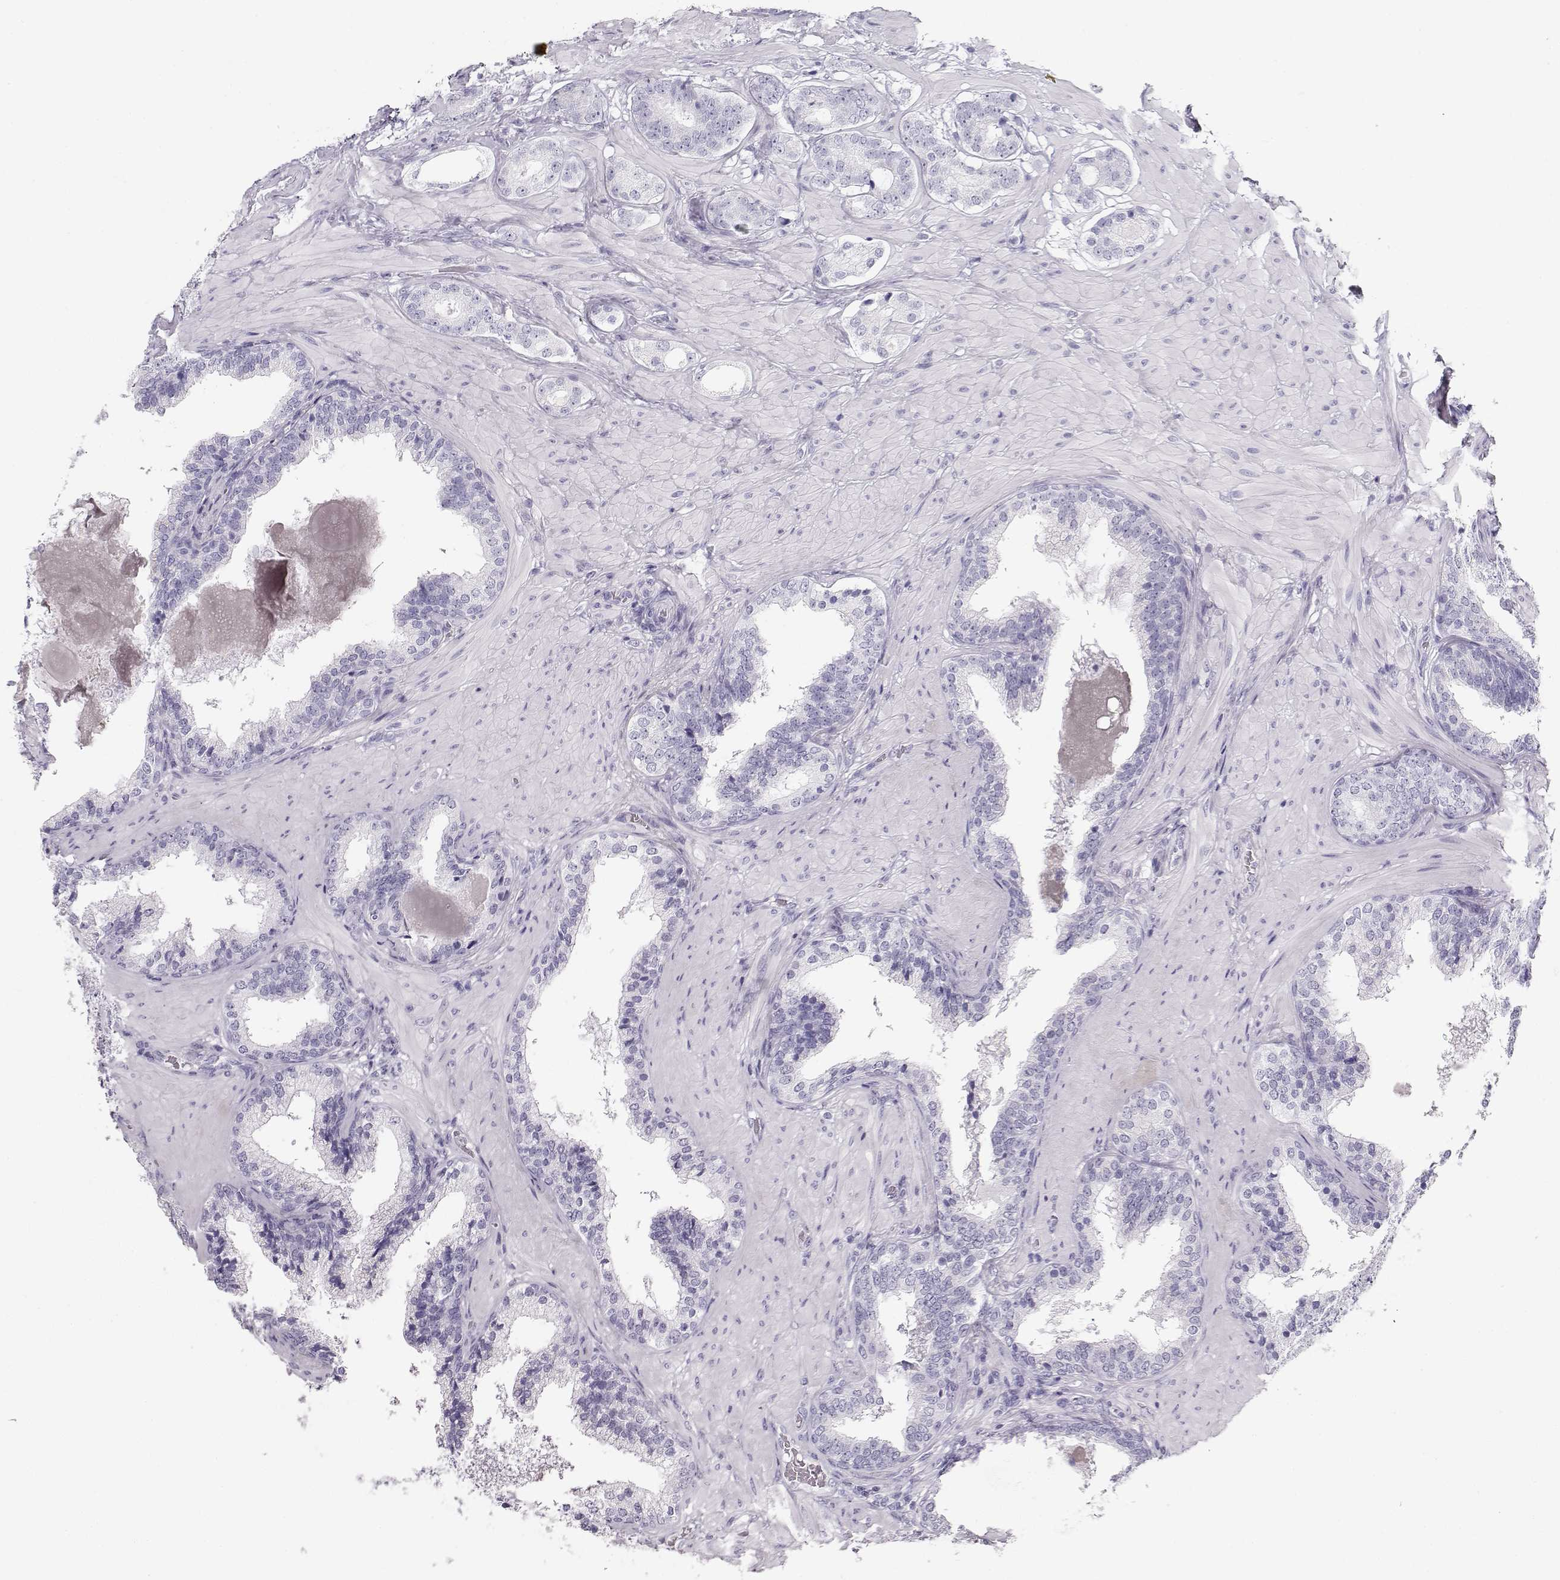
{"staining": {"intensity": "negative", "quantity": "none", "location": "none"}, "tissue": "prostate cancer", "cell_type": "Tumor cells", "image_type": "cancer", "snomed": [{"axis": "morphology", "description": "Adenocarcinoma, Low grade"}, {"axis": "topography", "description": "Prostate"}], "caption": "Immunohistochemistry of low-grade adenocarcinoma (prostate) demonstrates no expression in tumor cells.", "gene": "MAGEC1", "patient": {"sex": "male", "age": 60}}